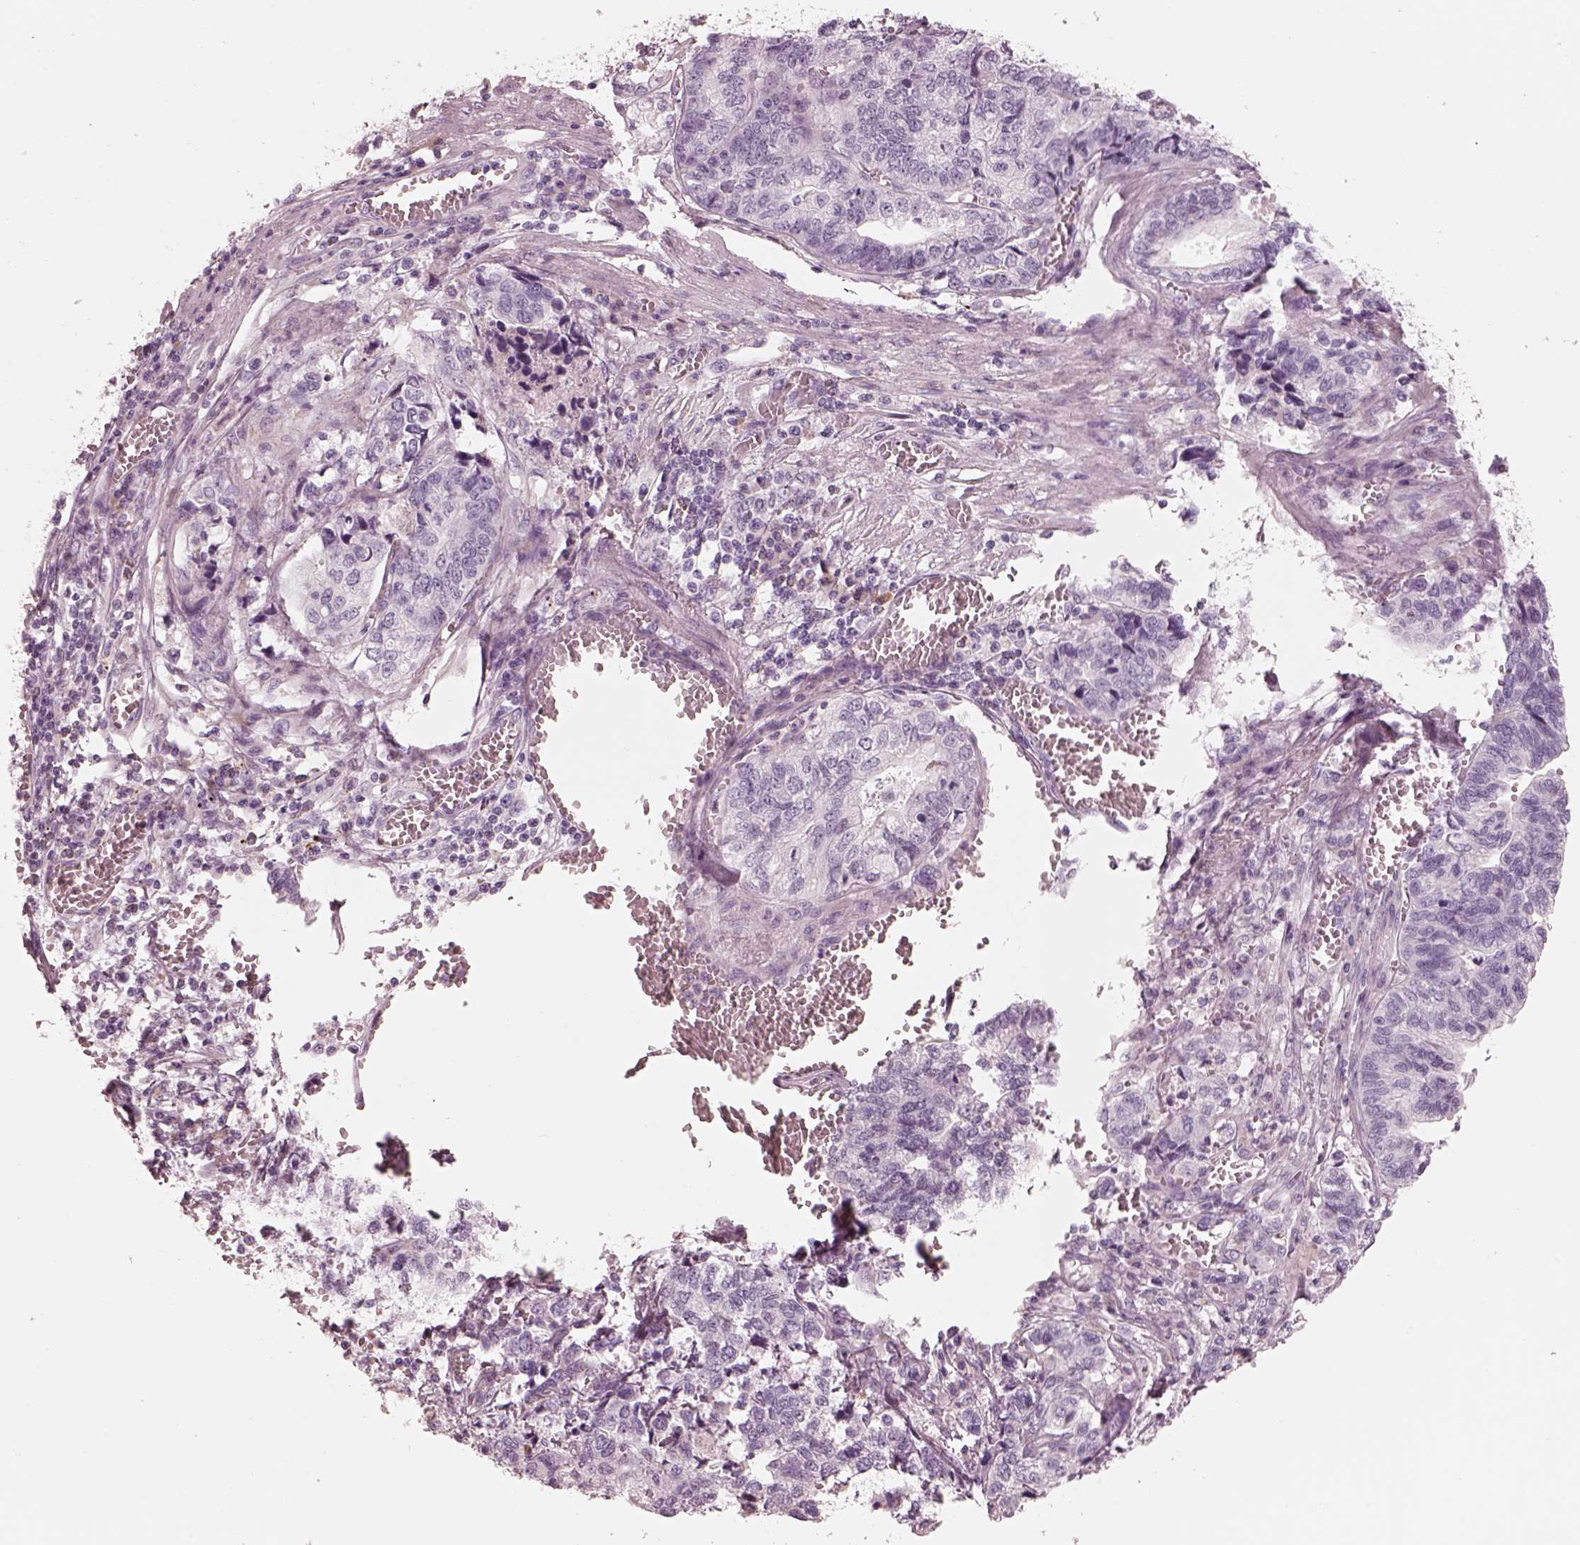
{"staining": {"intensity": "negative", "quantity": "none", "location": "none"}, "tissue": "stomach cancer", "cell_type": "Tumor cells", "image_type": "cancer", "snomed": [{"axis": "morphology", "description": "Adenocarcinoma, NOS"}, {"axis": "topography", "description": "Stomach, upper"}], "caption": "Micrograph shows no protein staining in tumor cells of stomach cancer tissue.", "gene": "CADM2", "patient": {"sex": "female", "age": 67}}